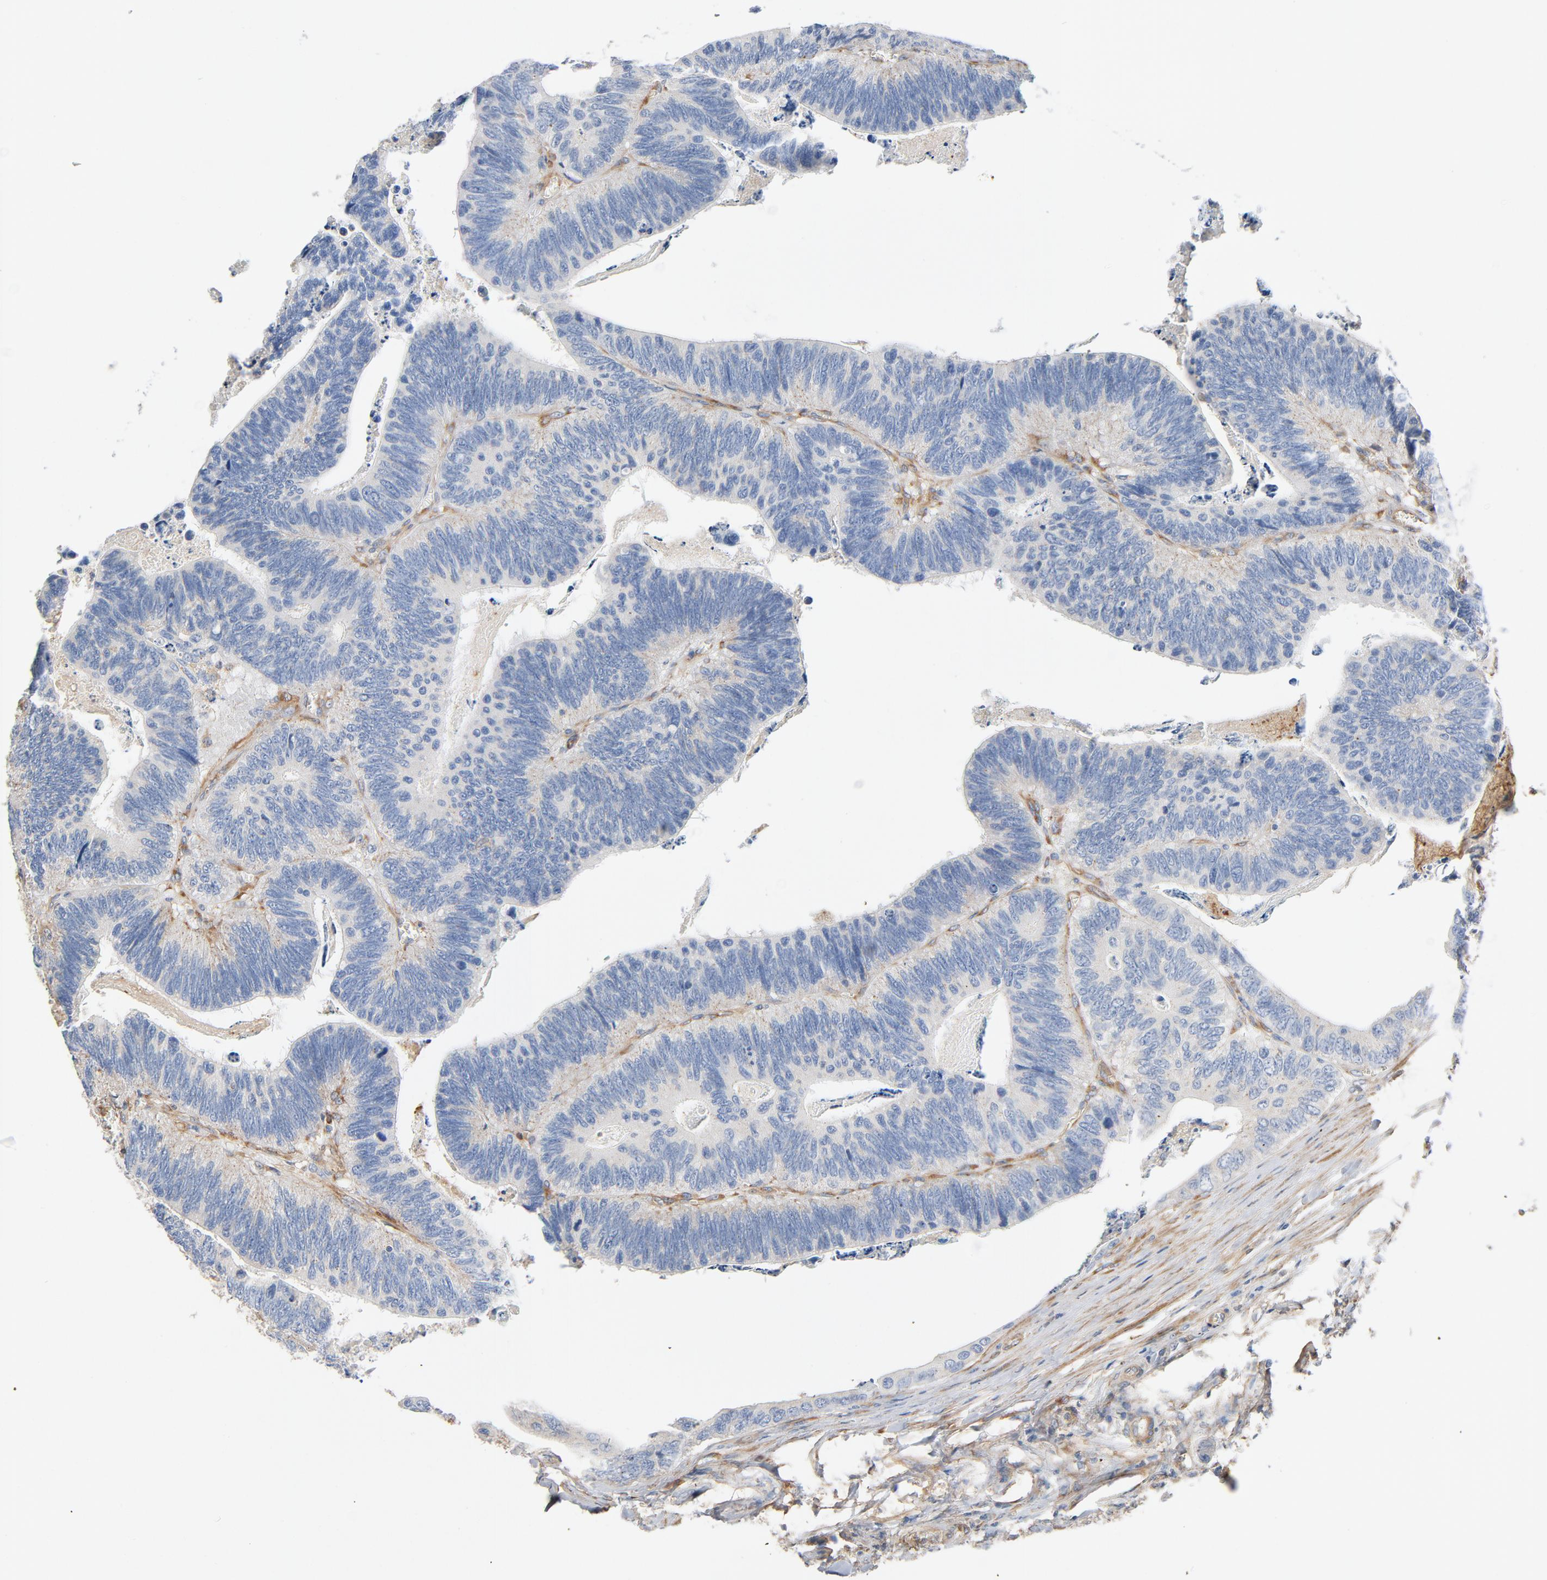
{"staining": {"intensity": "negative", "quantity": "none", "location": "none"}, "tissue": "colorectal cancer", "cell_type": "Tumor cells", "image_type": "cancer", "snomed": [{"axis": "morphology", "description": "Adenocarcinoma, NOS"}, {"axis": "topography", "description": "Colon"}], "caption": "IHC of human colorectal cancer exhibits no positivity in tumor cells.", "gene": "ILK", "patient": {"sex": "male", "age": 72}}